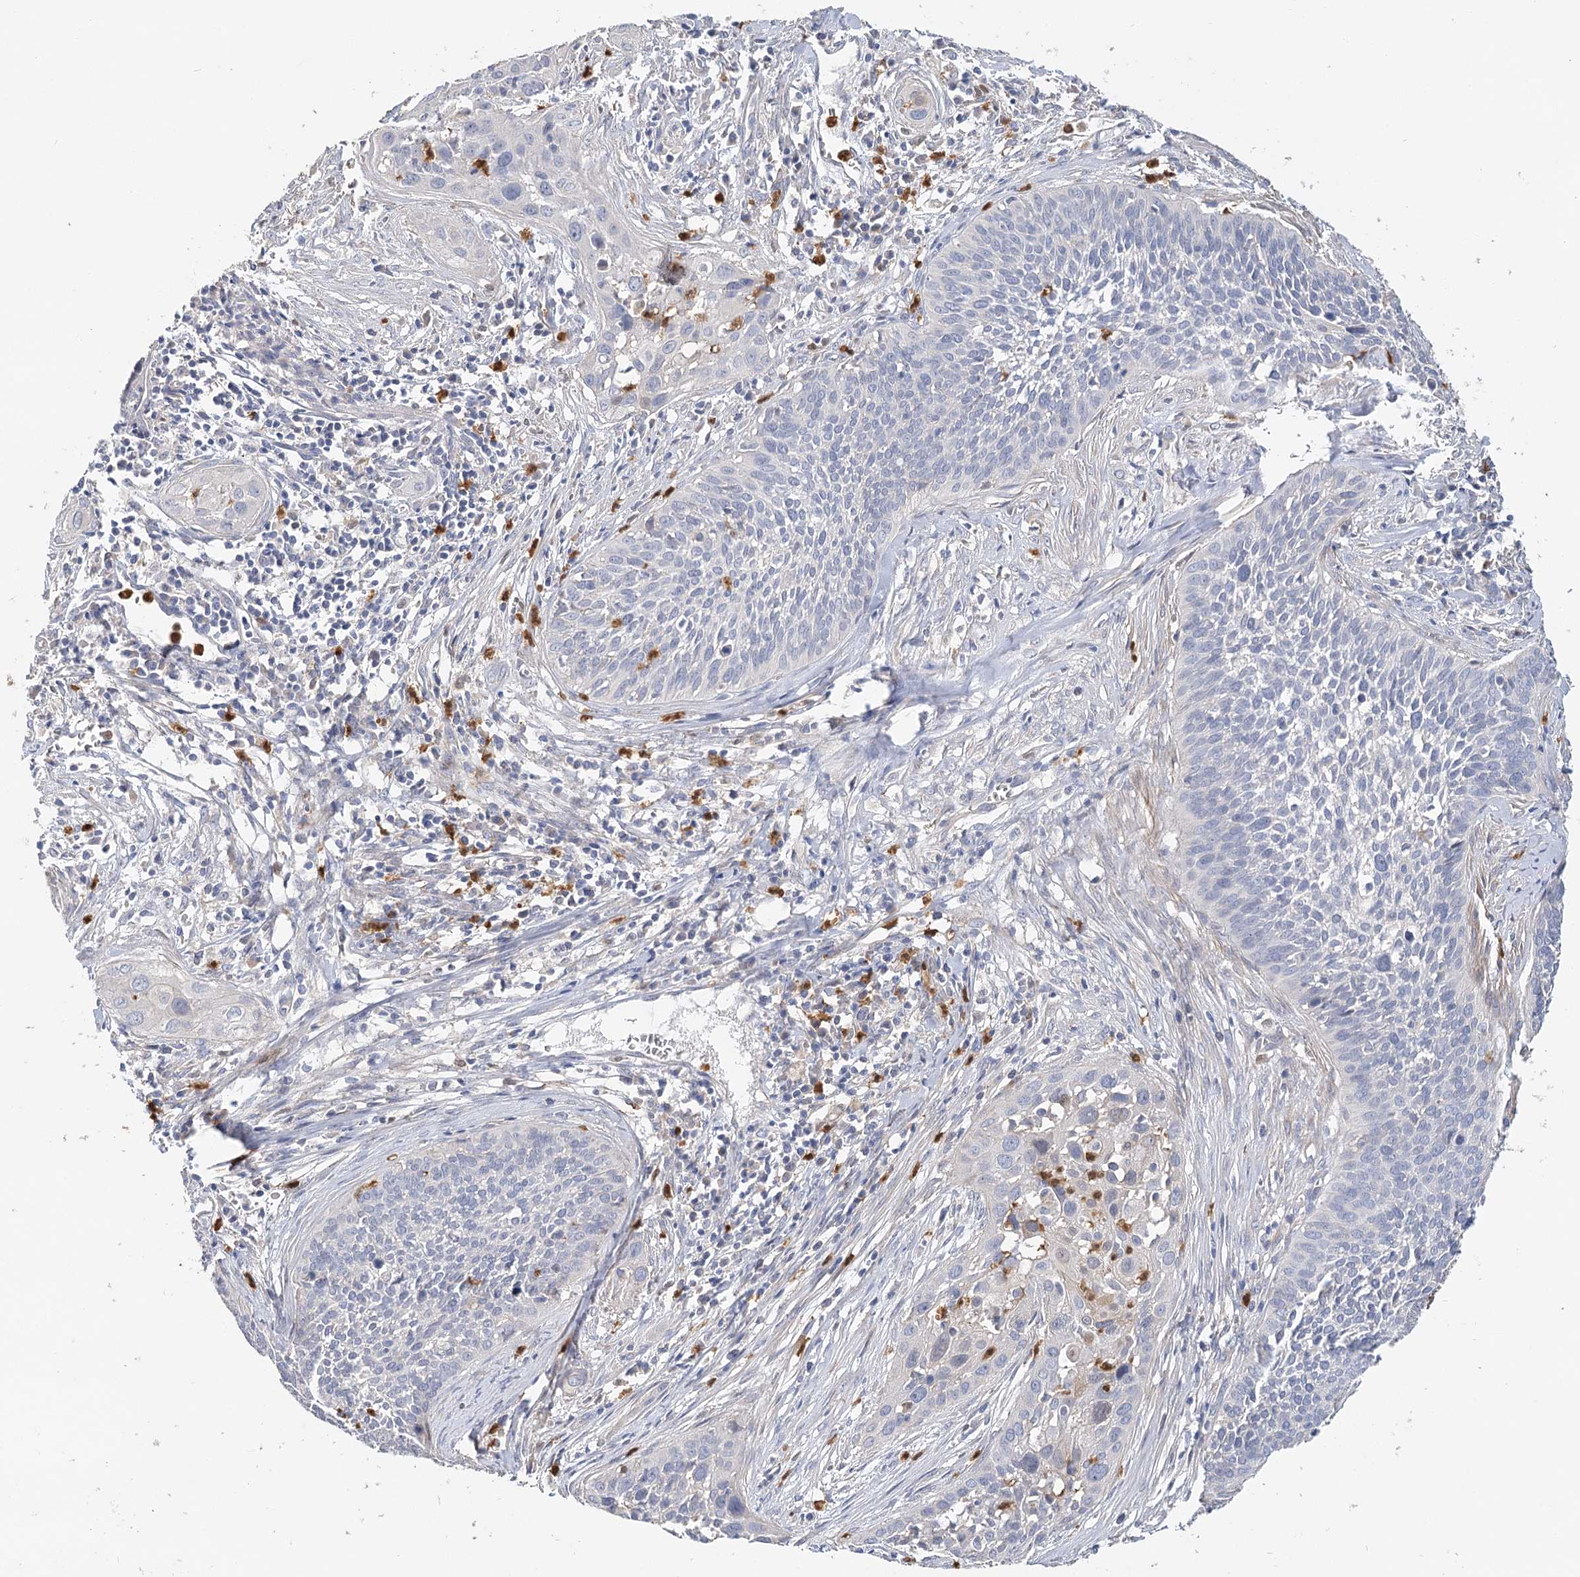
{"staining": {"intensity": "negative", "quantity": "none", "location": "none"}, "tissue": "cervical cancer", "cell_type": "Tumor cells", "image_type": "cancer", "snomed": [{"axis": "morphology", "description": "Squamous cell carcinoma, NOS"}, {"axis": "topography", "description": "Cervix"}], "caption": "Squamous cell carcinoma (cervical) was stained to show a protein in brown. There is no significant expression in tumor cells. (DAB (3,3'-diaminobenzidine) immunohistochemistry with hematoxylin counter stain).", "gene": "EPB41L5", "patient": {"sex": "female", "age": 34}}